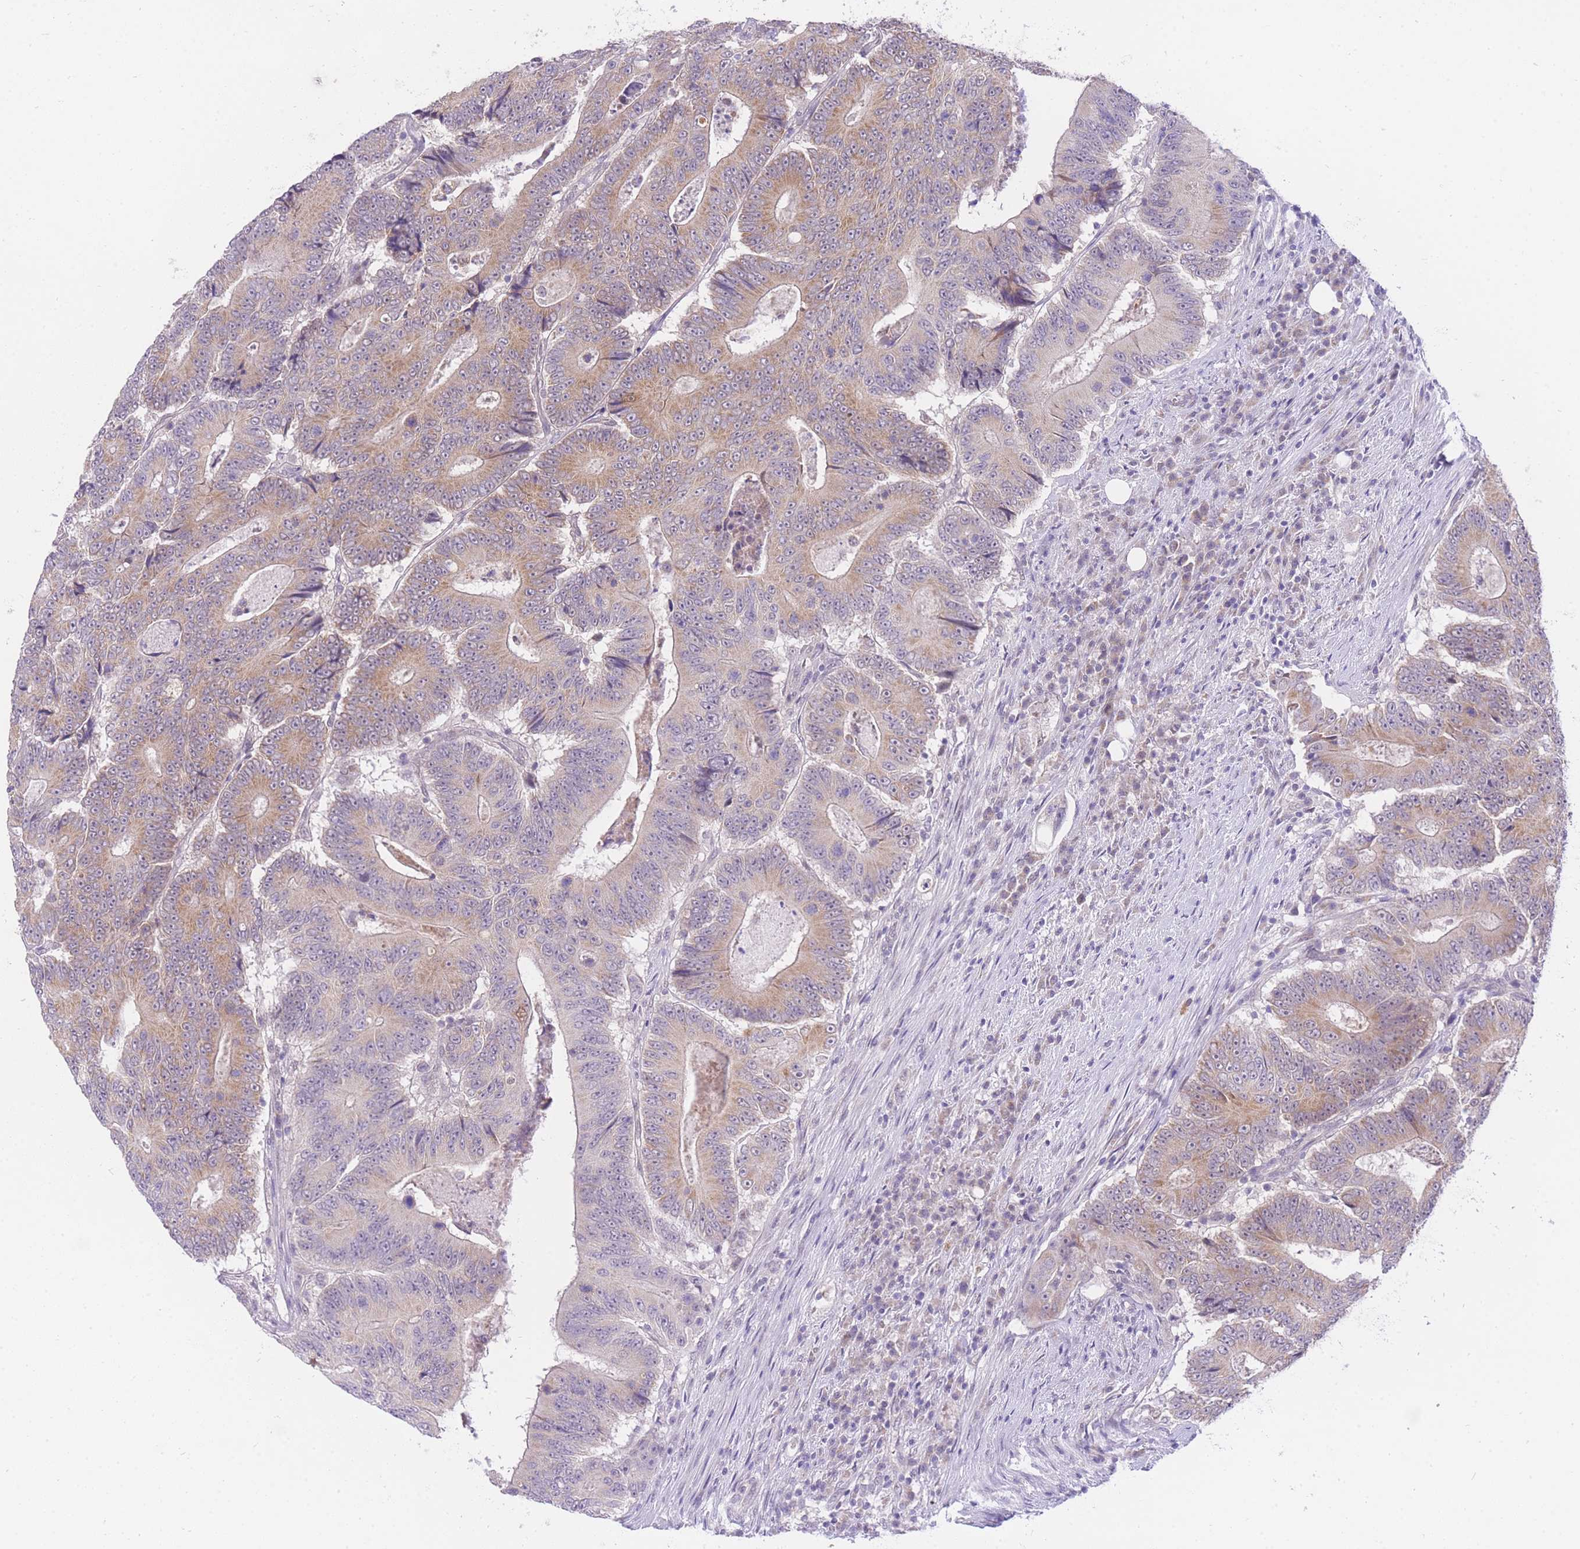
{"staining": {"intensity": "moderate", "quantity": ">75%", "location": "cytoplasmic/membranous"}, "tissue": "colorectal cancer", "cell_type": "Tumor cells", "image_type": "cancer", "snomed": [{"axis": "morphology", "description": "Adenocarcinoma, NOS"}, {"axis": "topography", "description": "Colon"}], "caption": "The image demonstrates staining of colorectal adenocarcinoma, revealing moderate cytoplasmic/membranous protein positivity (brown color) within tumor cells.", "gene": "UBXN7", "patient": {"sex": "male", "age": 83}}